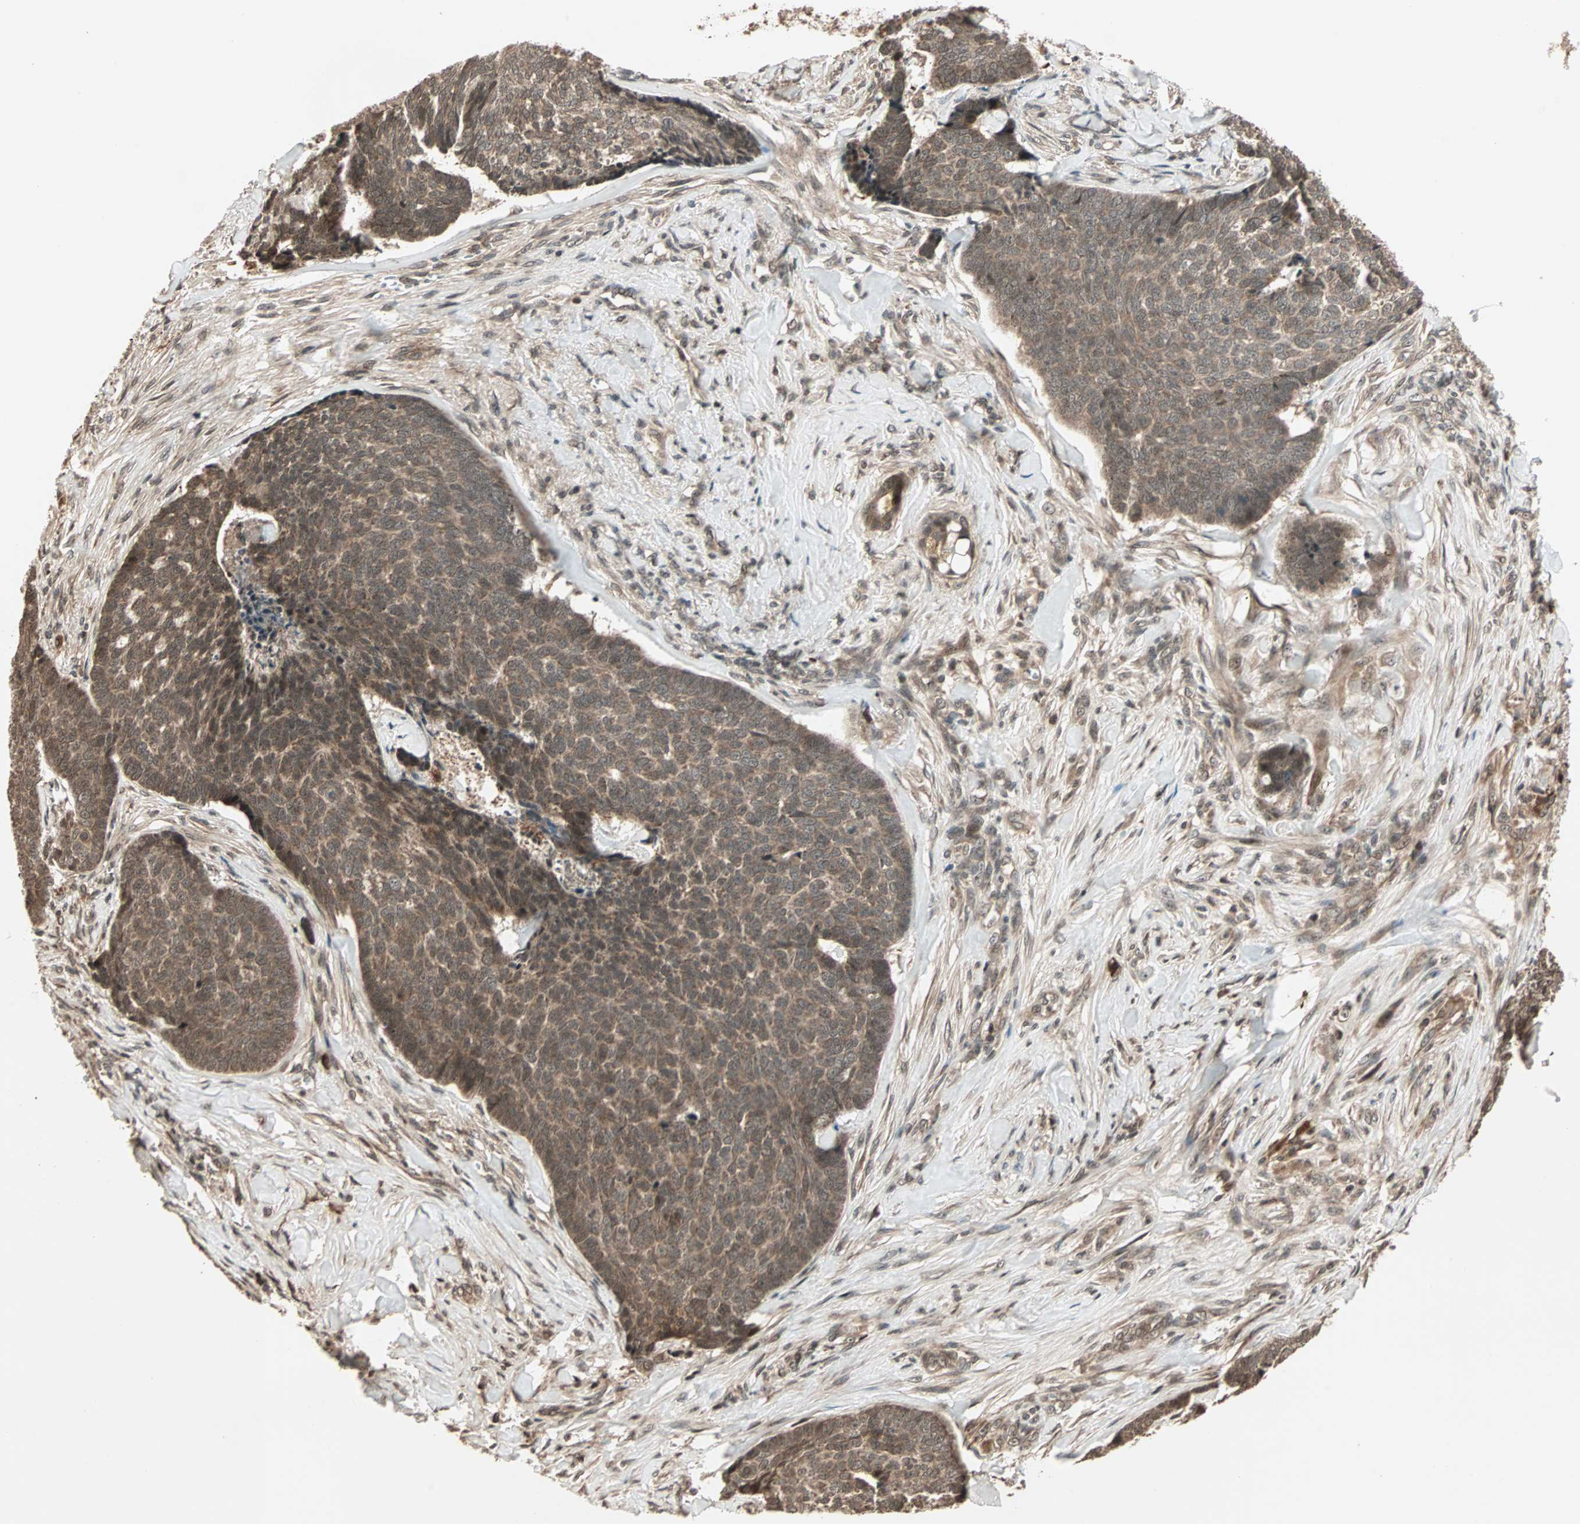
{"staining": {"intensity": "moderate", "quantity": ">75%", "location": "cytoplasmic/membranous"}, "tissue": "skin cancer", "cell_type": "Tumor cells", "image_type": "cancer", "snomed": [{"axis": "morphology", "description": "Basal cell carcinoma"}, {"axis": "topography", "description": "Skin"}], "caption": "Immunohistochemical staining of human skin cancer demonstrates moderate cytoplasmic/membranous protein staining in approximately >75% of tumor cells. (Brightfield microscopy of DAB IHC at high magnification).", "gene": "RFFL", "patient": {"sex": "male", "age": 84}}